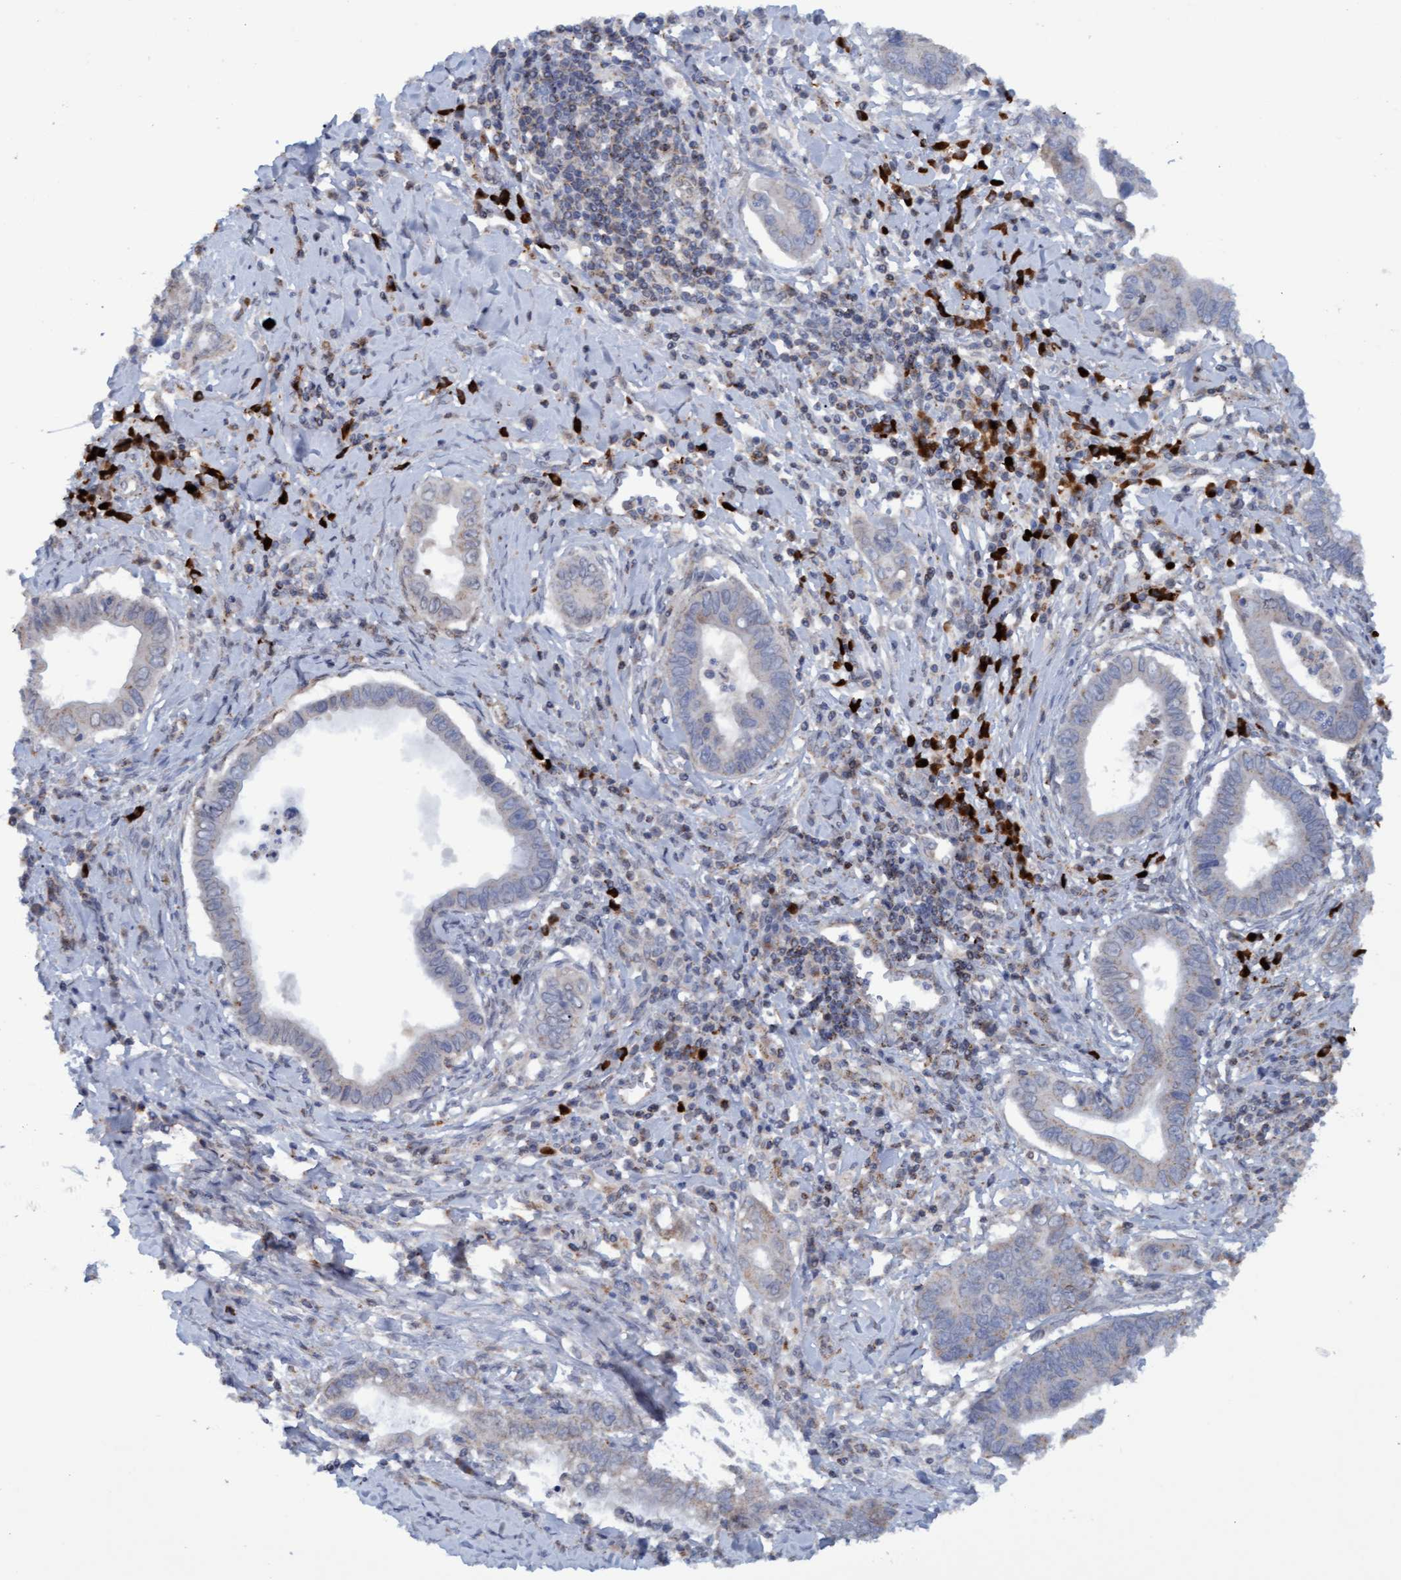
{"staining": {"intensity": "negative", "quantity": "none", "location": "none"}, "tissue": "cervical cancer", "cell_type": "Tumor cells", "image_type": "cancer", "snomed": [{"axis": "morphology", "description": "Adenocarcinoma, NOS"}, {"axis": "topography", "description": "Cervix"}], "caption": "Immunohistochemistry photomicrograph of cervical cancer (adenocarcinoma) stained for a protein (brown), which demonstrates no expression in tumor cells.", "gene": "MGLL", "patient": {"sex": "female", "age": 44}}